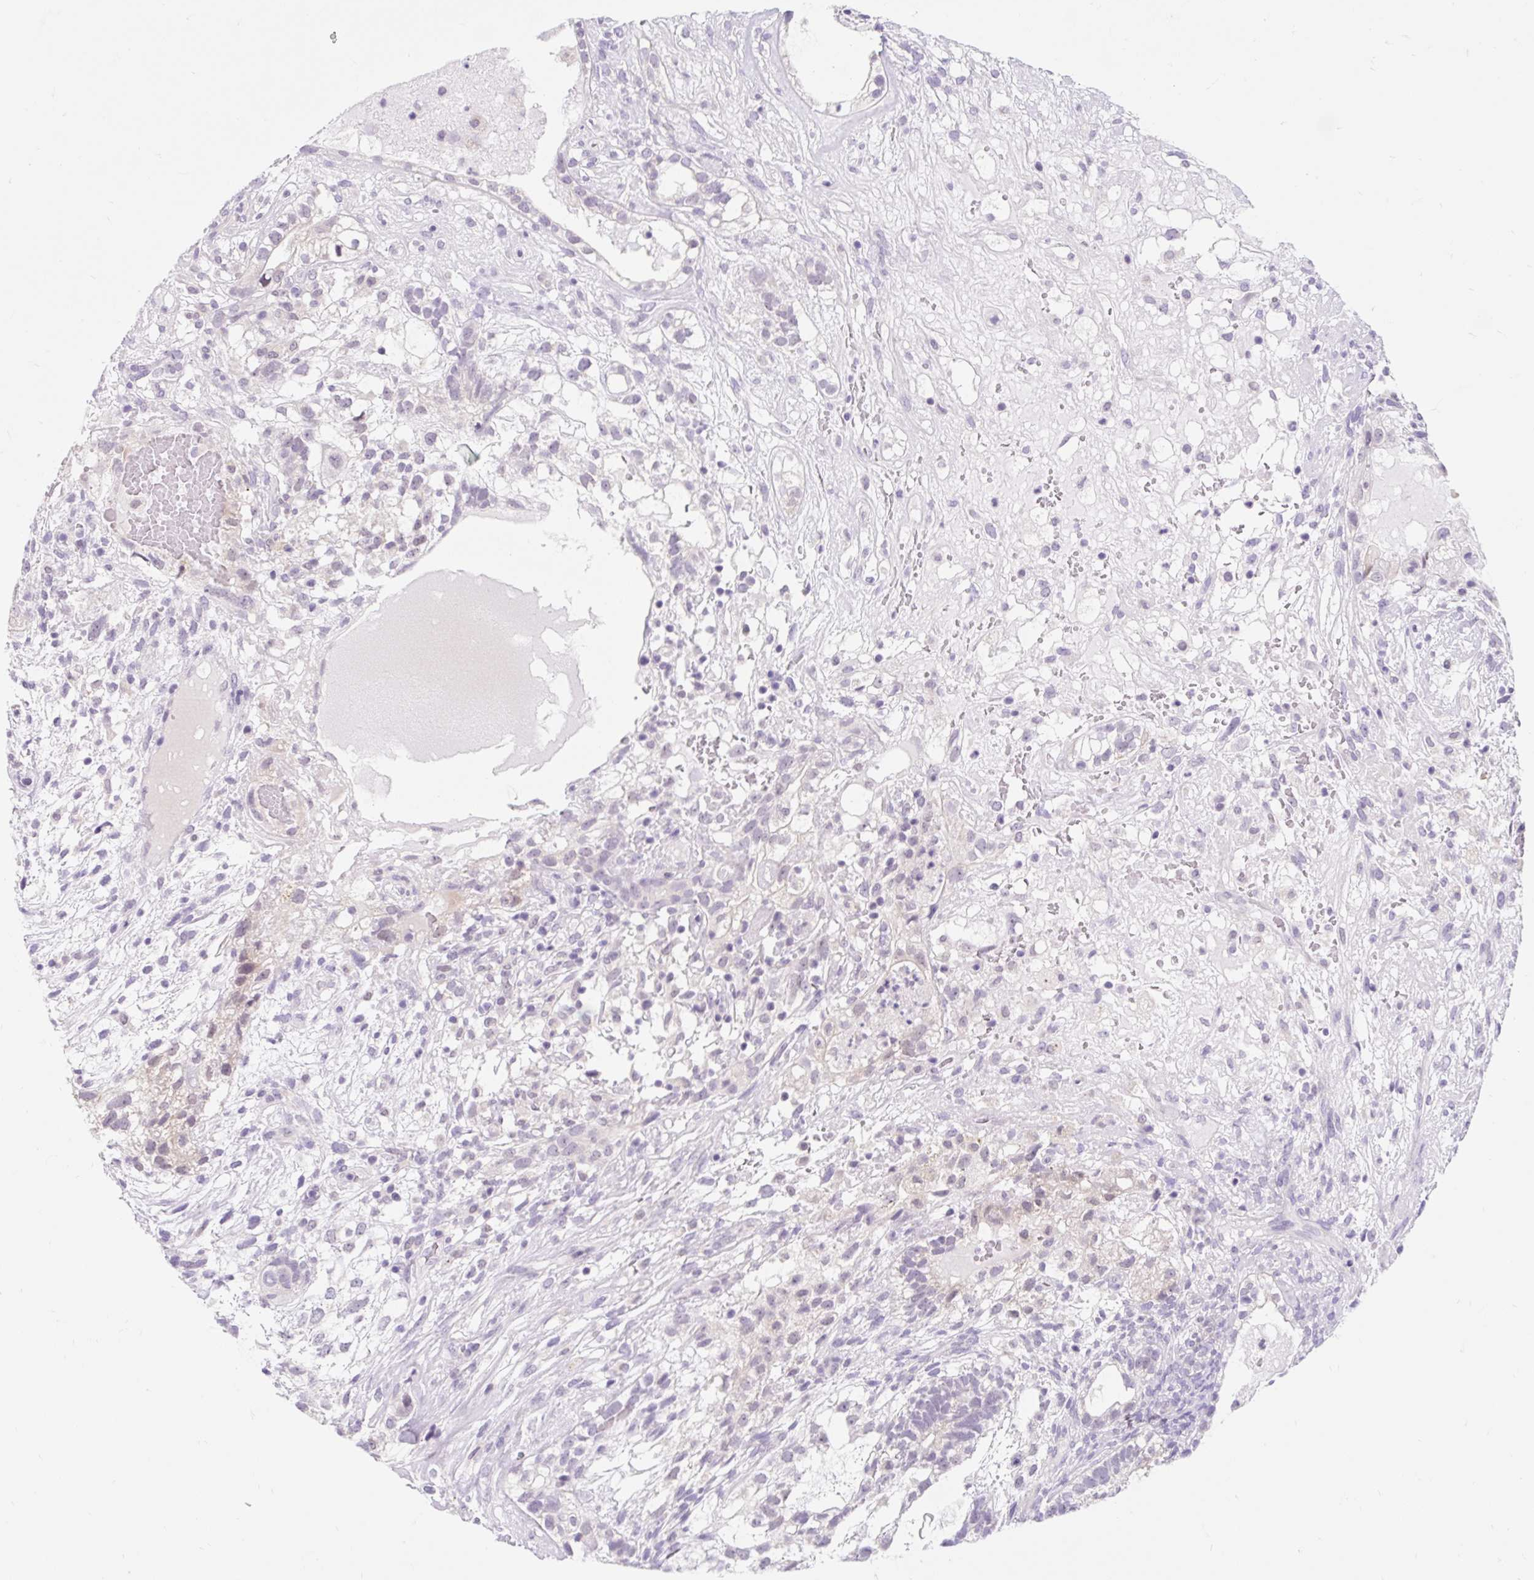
{"staining": {"intensity": "weak", "quantity": "<25%", "location": "cytoplasmic/membranous"}, "tissue": "testis cancer", "cell_type": "Tumor cells", "image_type": "cancer", "snomed": [{"axis": "morphology", "description": "Seminoma, NOS"}, {"axis": "morphology", "description": "Carcinoma, Embryonal, NOS"}, {"axis": "topography", "description": "Testis"}], "caption": "High magnification brightfield microscopy of testis cancer (embryonal carcinoma) stained with DAB (3,3'-diaminobenzidine) (brown) and counterstained with hematoxylin (blue): tumor cells show no significant positivity. (DAB (3,3'-diaminobenzidine) immunohistochemistry with hematoxylin counter stain).", "gene": "ITPK1", "patient": {"sex": "male", "age": 41}}